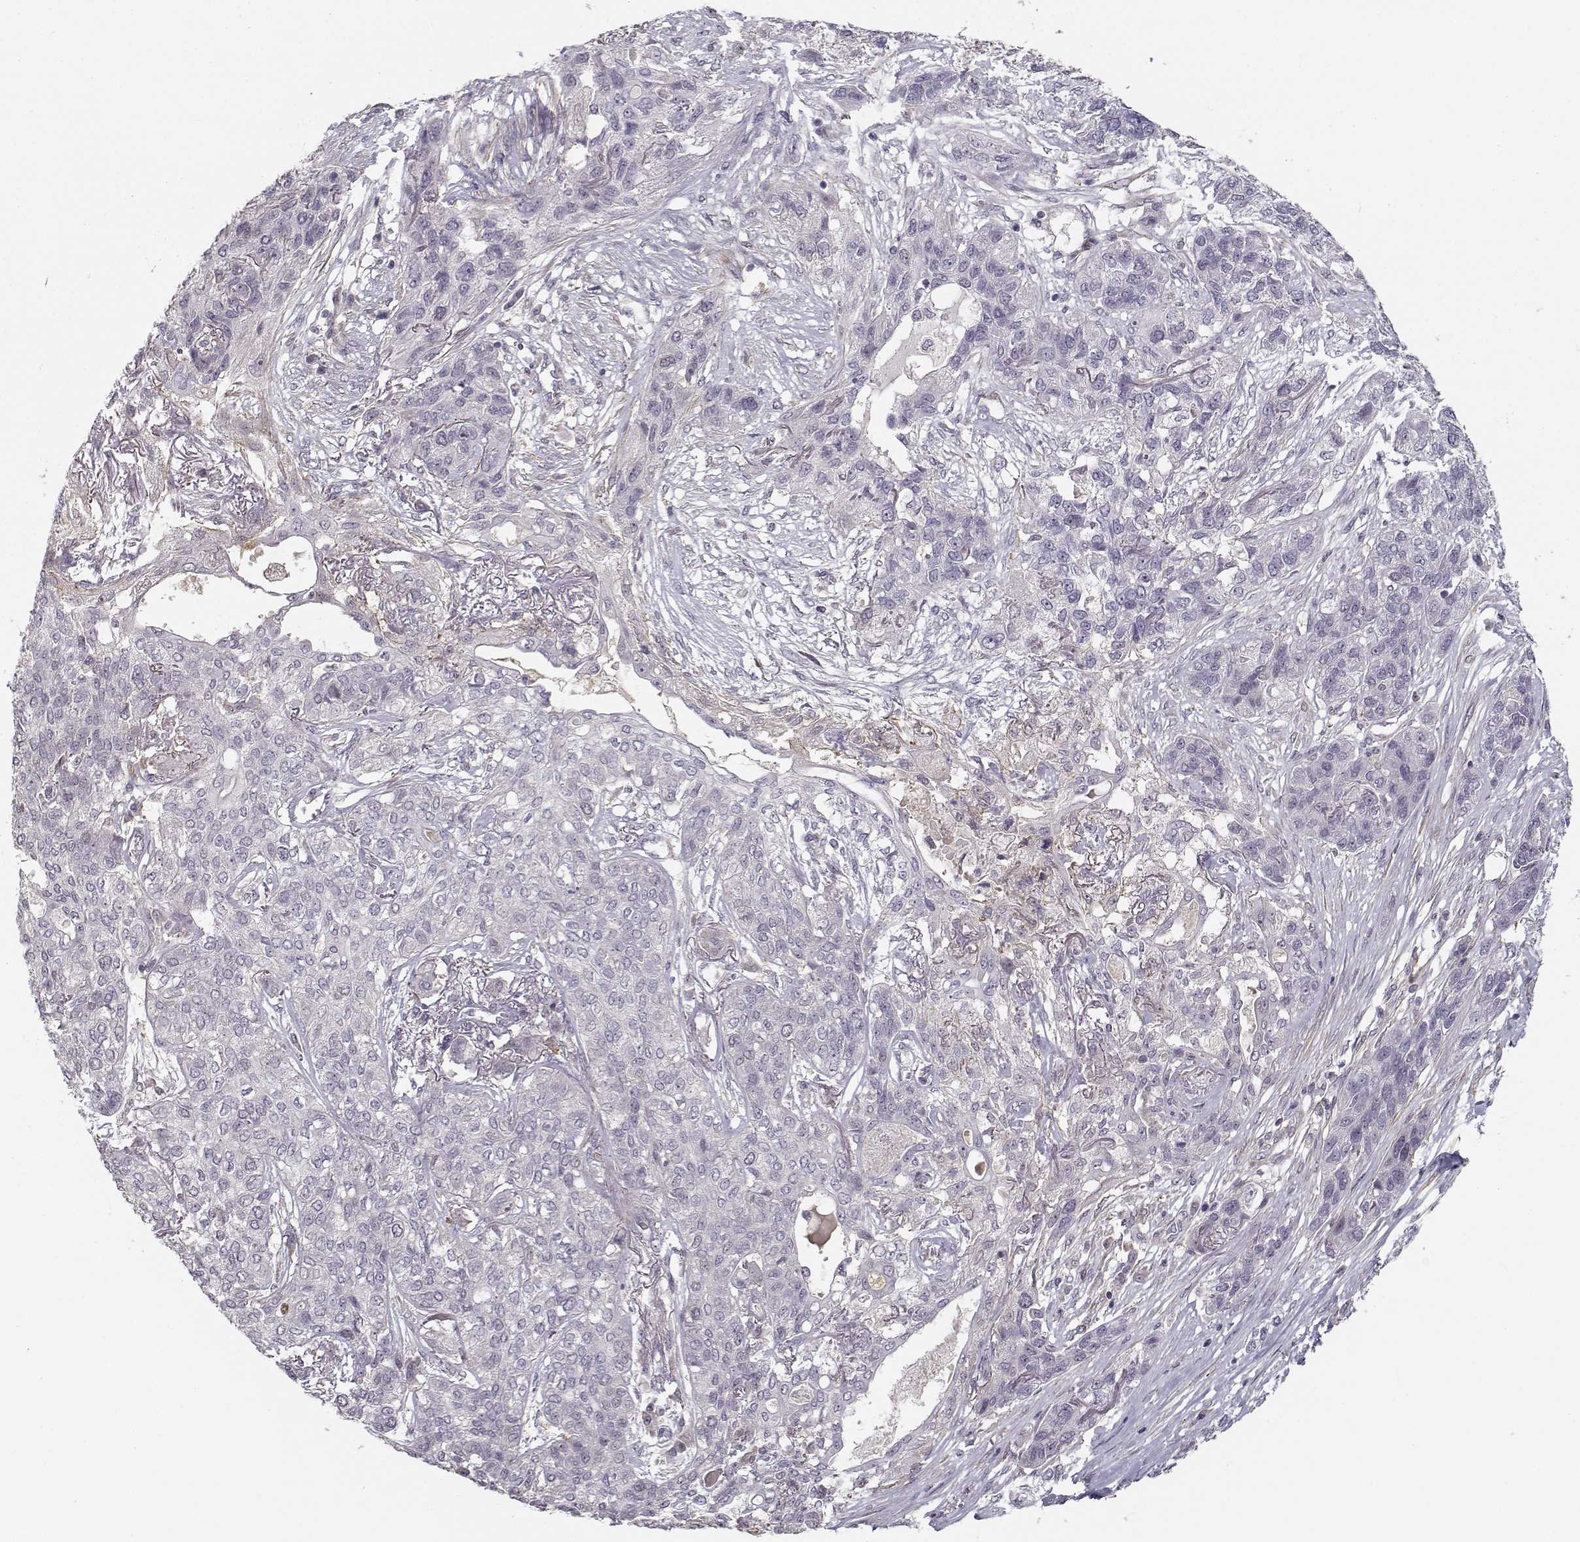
{"staining": {"intensity": "negative", "quantity": "none", "location": "none"}, "tissue": "lung cancer", "cell_type": "Tumor cells", "image_type": "cancer", "snomed": [{"axis": "morphology", "description": "Squamous cell carcinoma, NOS"}, {"axis": "topography", "description": "Lung"}], "caption": "Squamous cell carcinoma (lung) was stained to show a protein in brown. There is no significant expression in tumor cells.", "gene": "RGS9BP", "patient": {"sex": "female", "age": 70}}